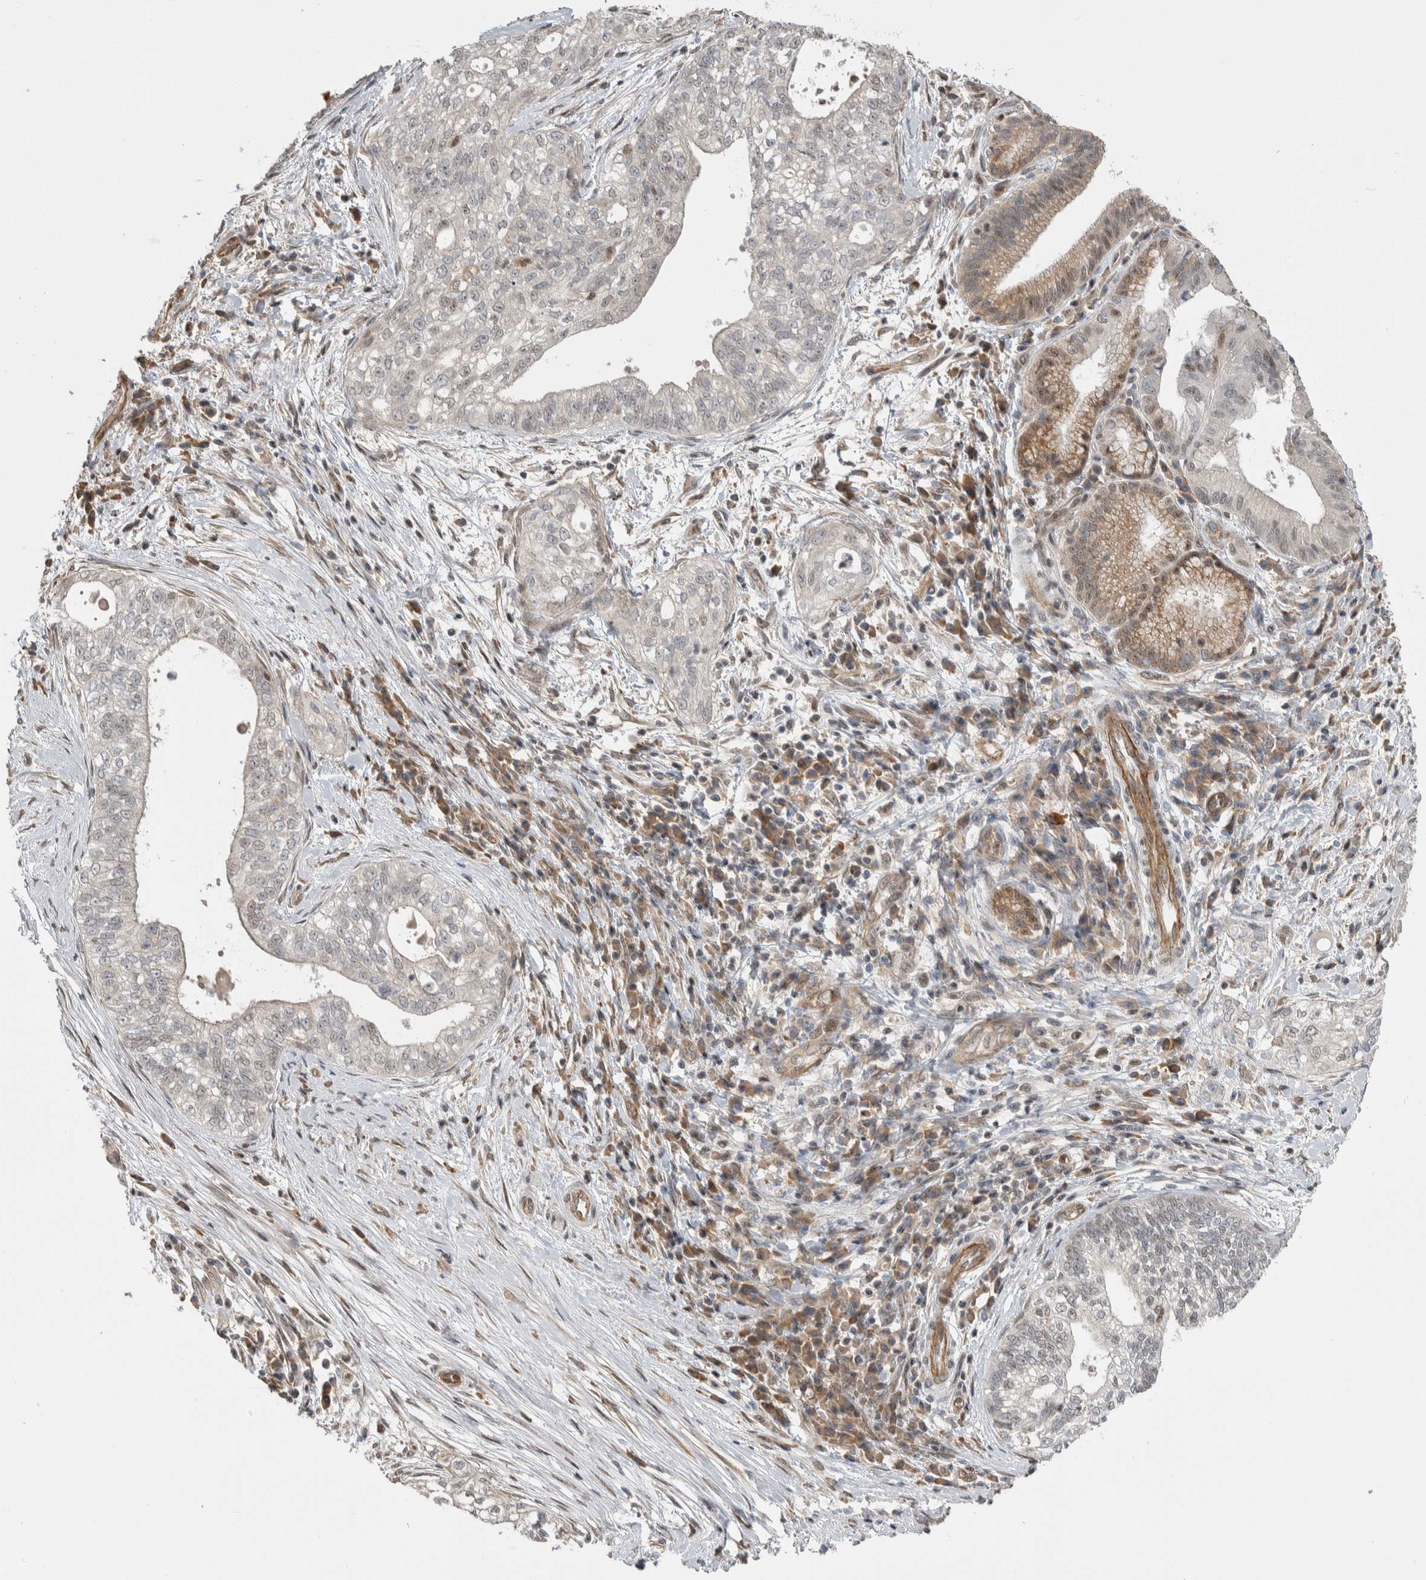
{"staining": {"intensity": "weak", "quantity": "<25%", "location": "nuclear"}, "tissue": "pancreatic cancer", "cell_type": "Tumor cells", "image_type": "cancer", "snomed": [{"axis": "morphology", "description": "Adenocarcinoma, NOS"}, {"axis": "topography", "description": "Pancreas"}], "caption": "High power microscopy photomicrograph of an IHC image of adenocarcinoma (pancreatic), revealing no significant expression in tumor cells.", "gene": "PRDM4", "patient": {"sex": "male", "age": 72}}